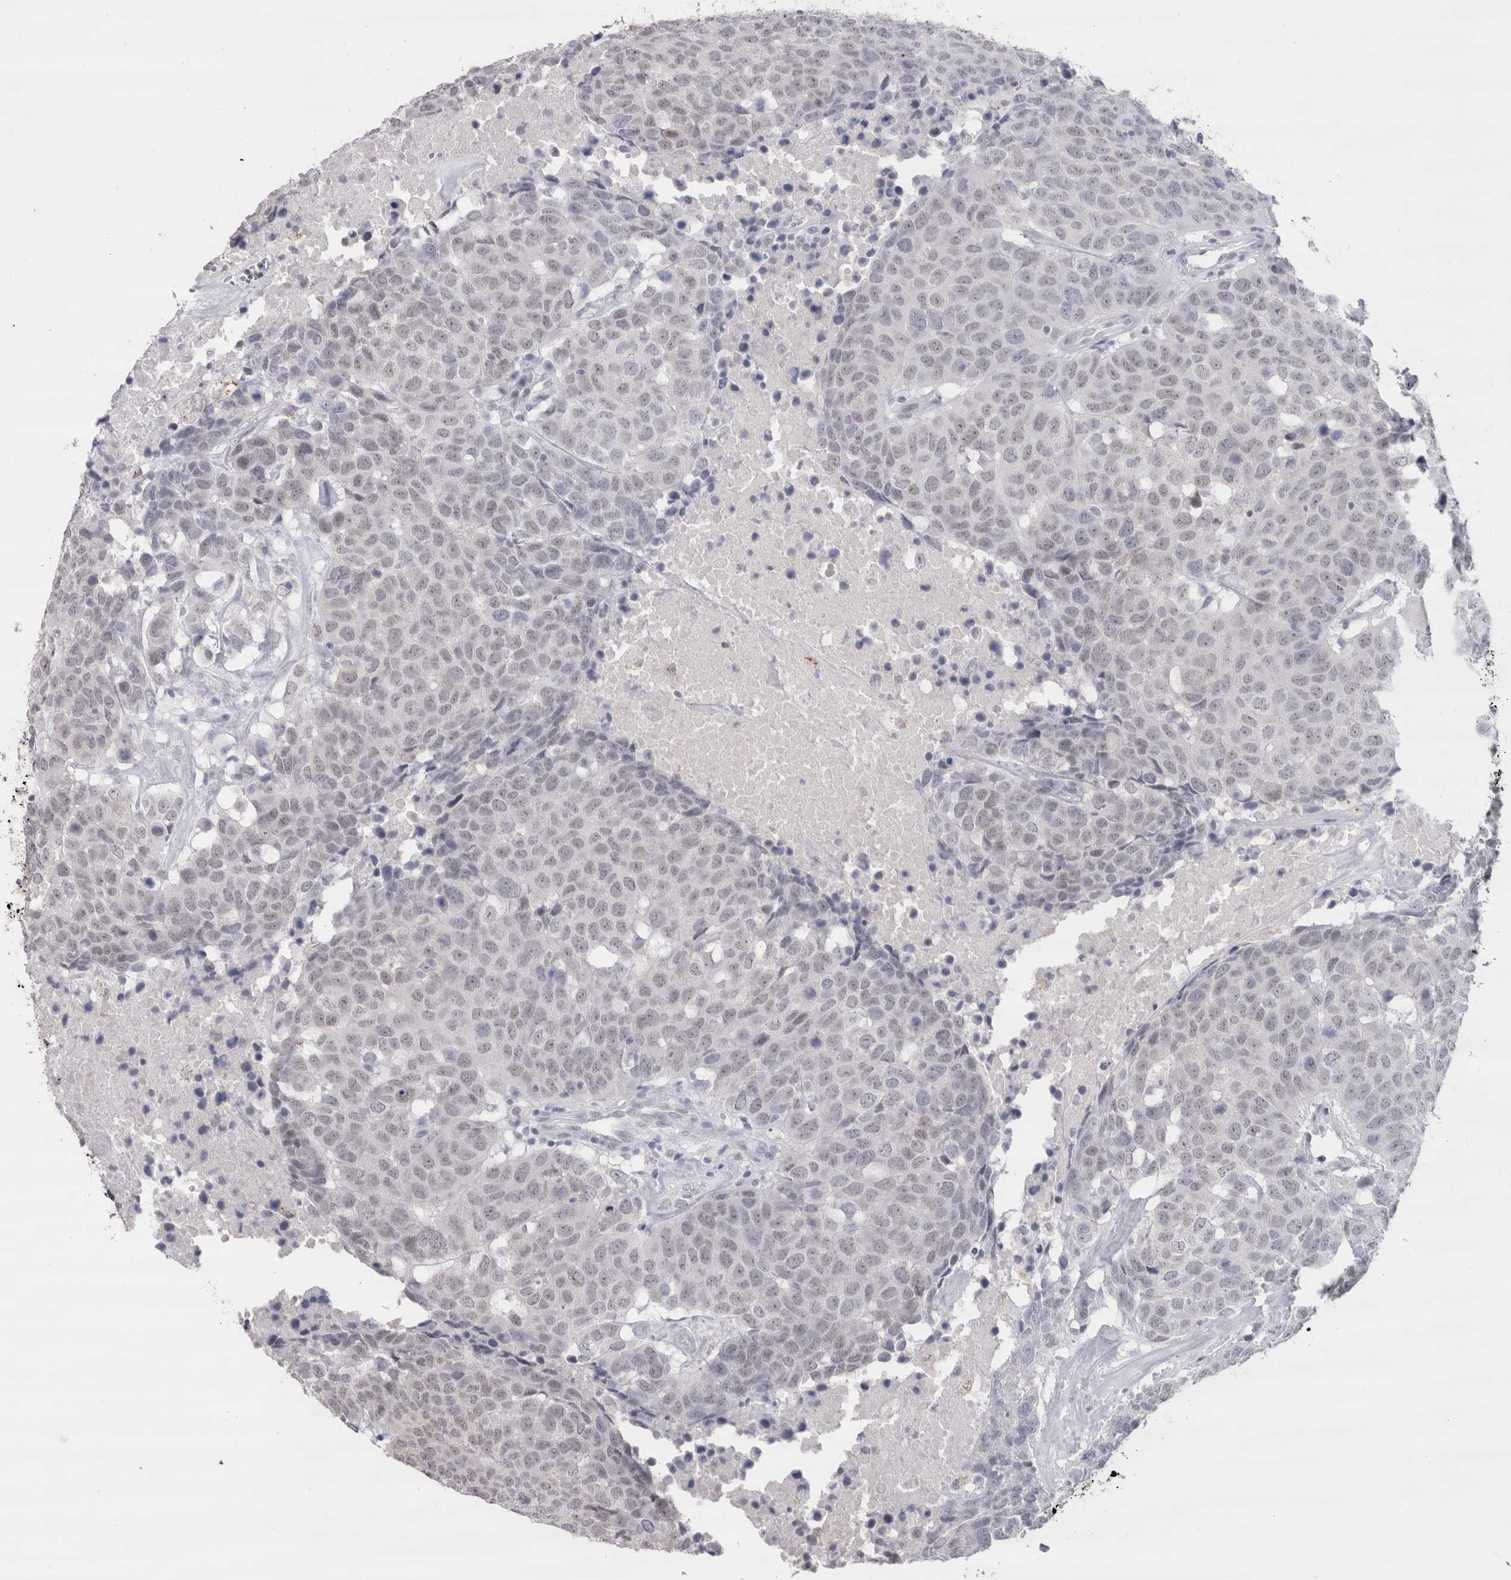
{"staining": {"intensity": "weak", "quantity": ">75%", "location": "nuclear"}, "tissue": "head and neck cancer", "cell_type": "Tumor cells", "image_type": "cancer", "snomed": [{"axis": "morphology", "description": "Squamous cell carcinoma, NOS"}, {"axis": "topography", "description": "Head-Neck"}], "caption": "IHC histopathology image of squamous cell carcinoma (head and neck) stained for a protein (brown), which demonstrates low levels of weak nuclear expression in about >75% of tumor cells.", "gene": "CDH17", "patient": {"sex": "male", "age": 66}}